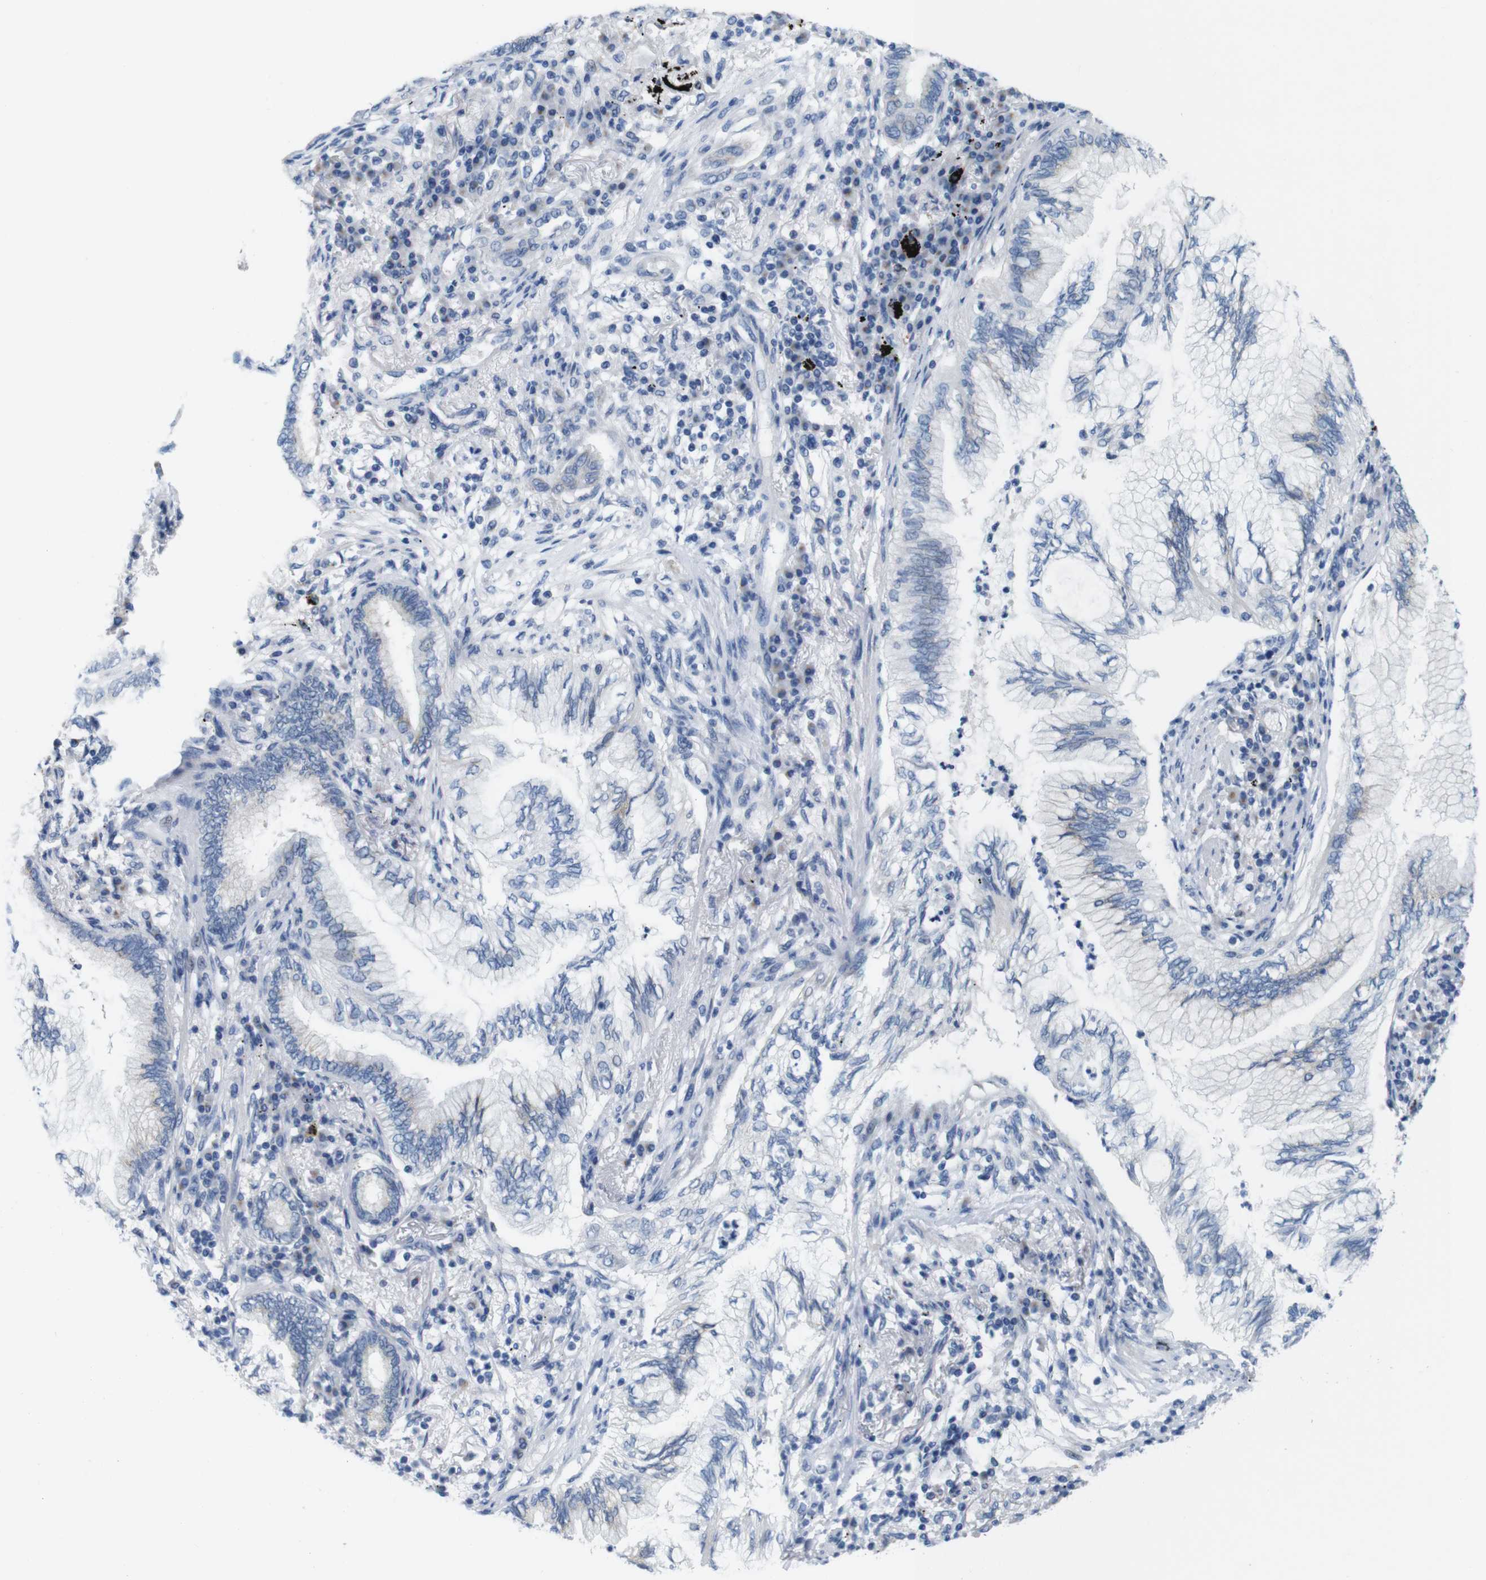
{"staining": {"intensity": "weak", "quantity": "<25%", "location": "cytoplasmic/membranous"}, "tissue": "lung cancer", "cell_type": "Tumor cells", "image_type": "cancer", "snomed": [{"axis": "morphology", "description": "Normal tissue, NOS"}, {"axis": "morphology", "description": "Adenocarcinoma, NOS"}, {"axis": "topography", "description": "Bronchus"}, {"axis": "topography", "description": "Lung"}], "caption": "An image of lung cancer (adenocarcinoma) stained for a protein reveals no brown staining in tumor cells.", "gene": "GOLGA2", "patient": {"sex": "female", "age": 70}}